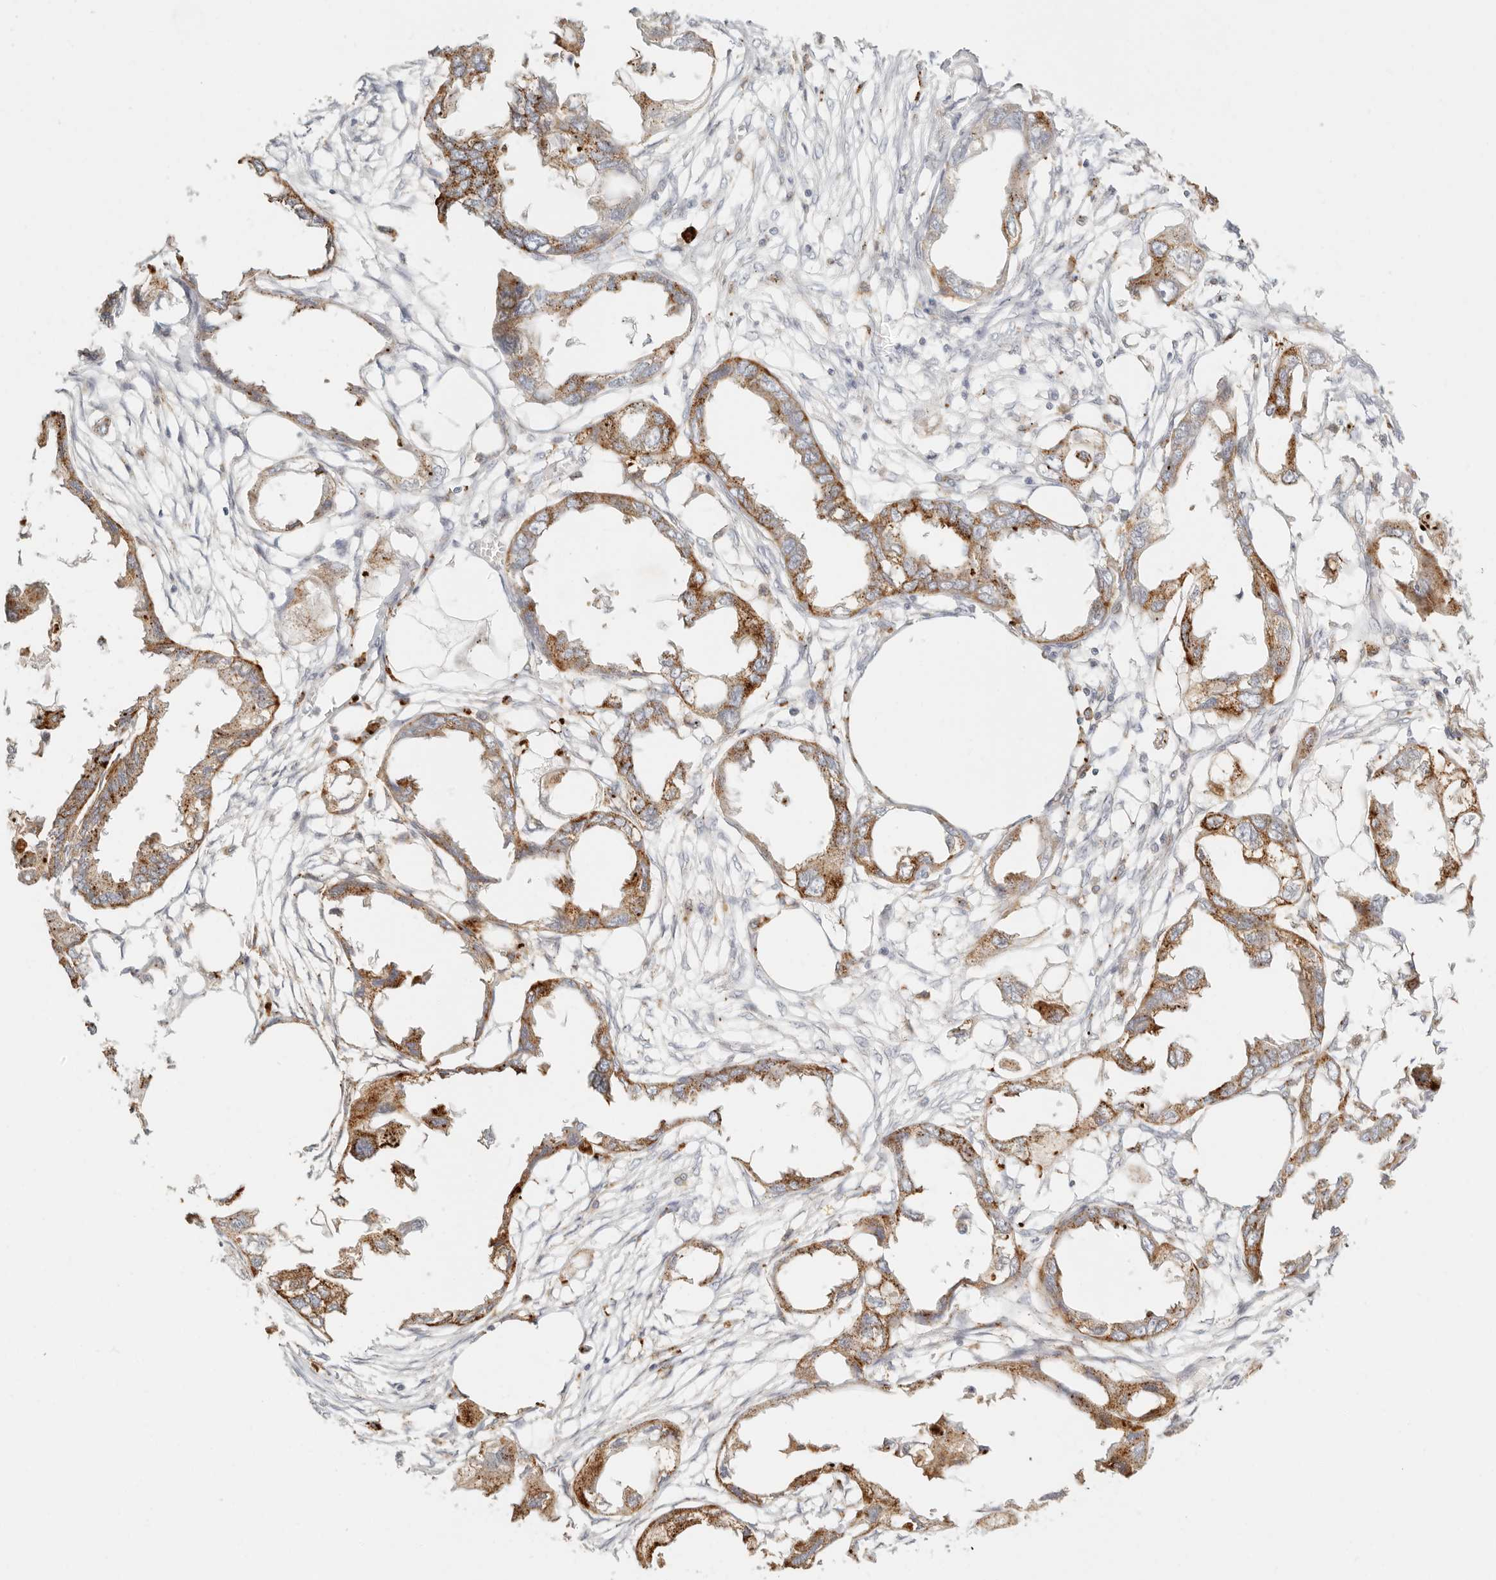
{"staining": {"intensity": "moderate", "quantity": ">75%", "location": "cytoplasmic/membranous"}, "tissue": "endometrial cancer", "cell_type": "Tumor cells", "image_type": "cancer", "snomed": [{"axis": "morphology", "description": "Adenocarcinoma, NOS"}, {"axis": "morphology", "description": "Adenocarcinoma, metastatic, NOS"}, {"axis": "topography", "description": "Adipose tissue"}, {"axis": "topography", "description": "Endometrium"}], "caption": "Protein analysis of endometrial cancer (metastatic adenocarcinoma) tissue displays moderate cytoplasmic/membranous positivity in approximately >75% of tumor cells.", "gene": "RNASET2", "patient": {"sex": "female", "age": 67}}